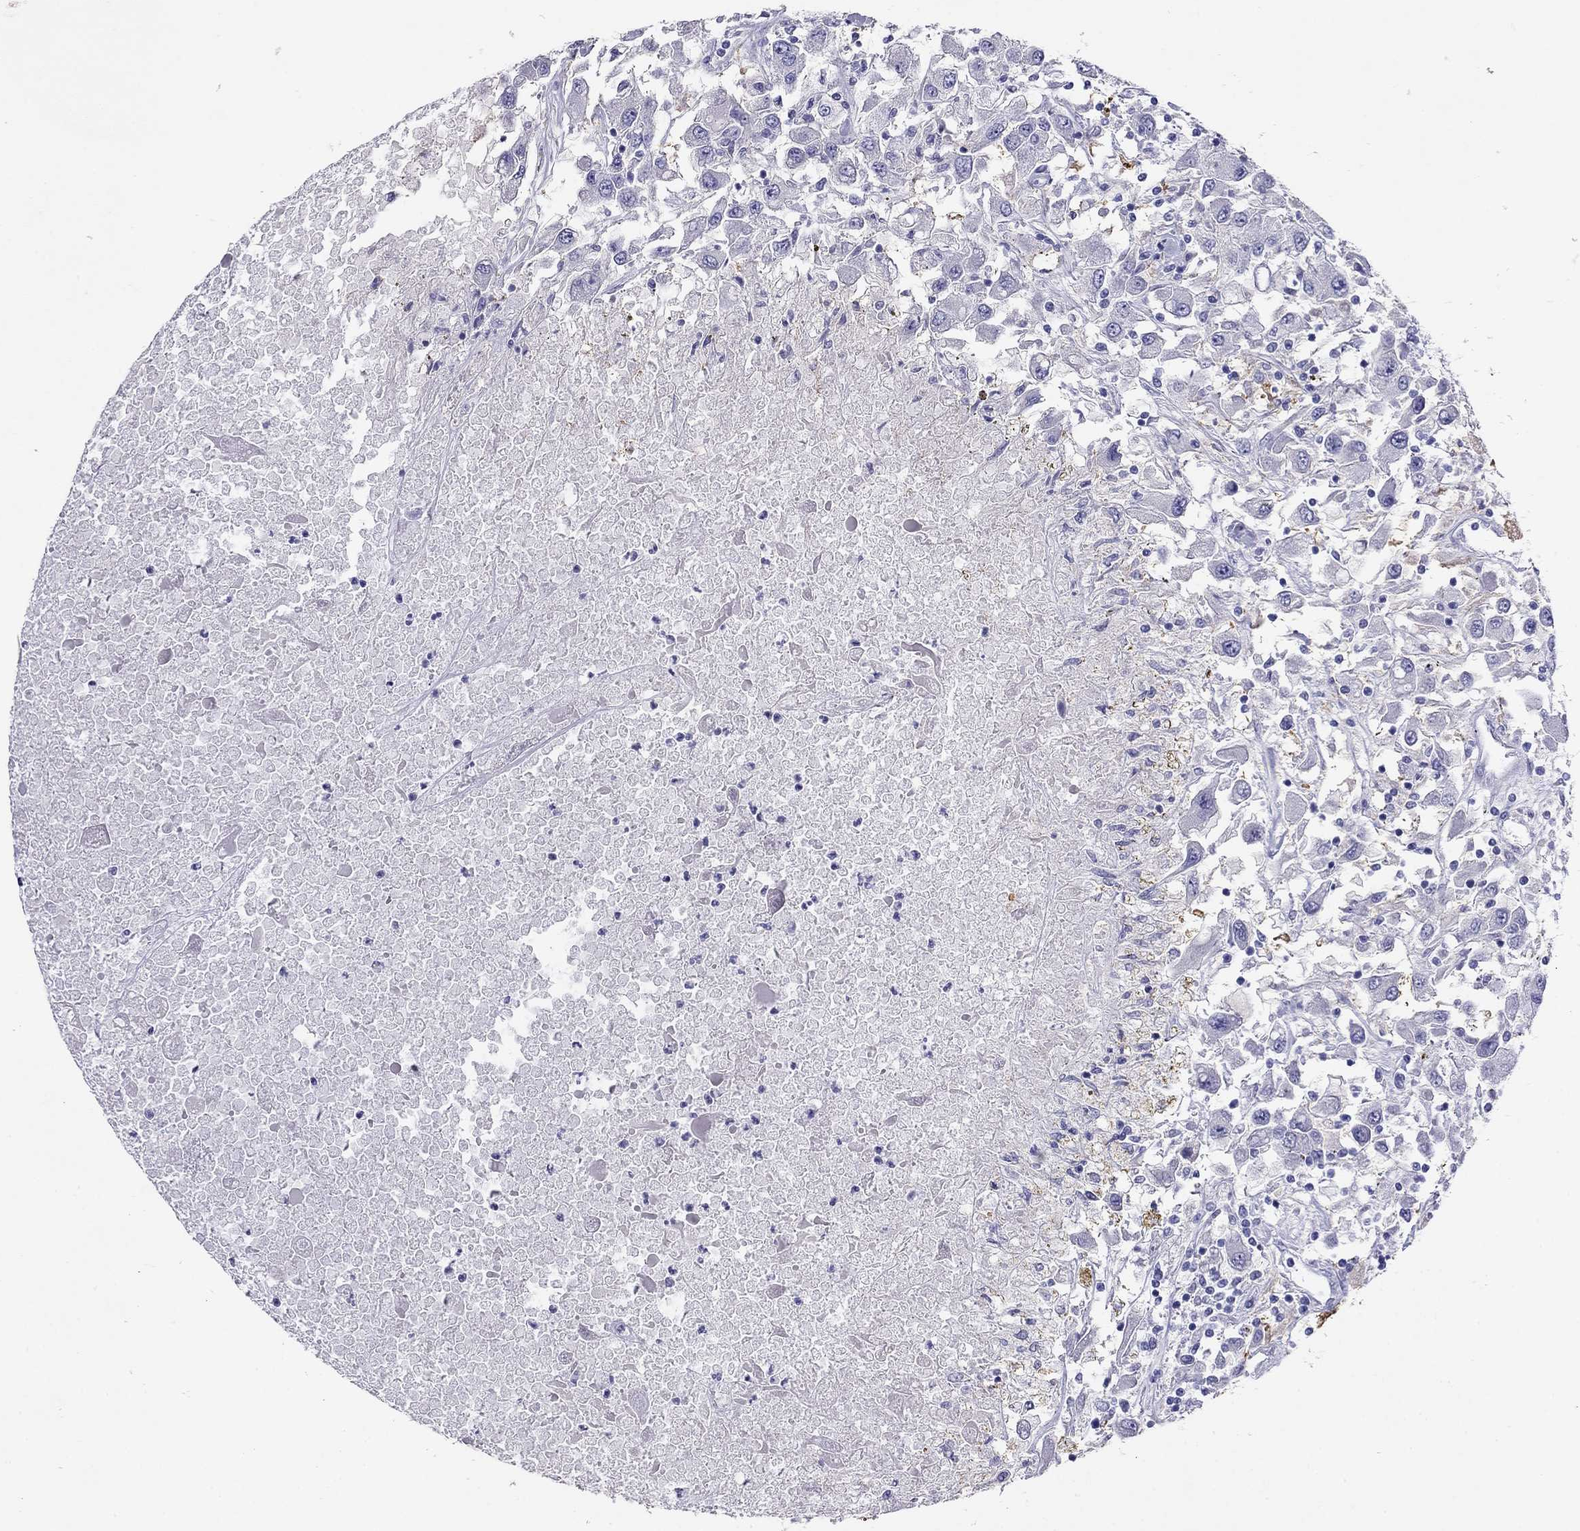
{"staining": {"intensity": "negative", "quantity": "none", "location": "none"}, "tissue": "renal cancer", "cell_type": "Tumor cells", "image_type": "cancer", "snomed": [{"axis": "morphology", "description": "Adenocarcinoma, NOS"}, {"axis": "topography", "description": "Kidney"}], "caption": "The histopathology image demonstrates no staining of tumor cells in adenocarcinoma (renal).", "gene": "CAPNS2", "patient": {"sex": "female", "age": 67}}